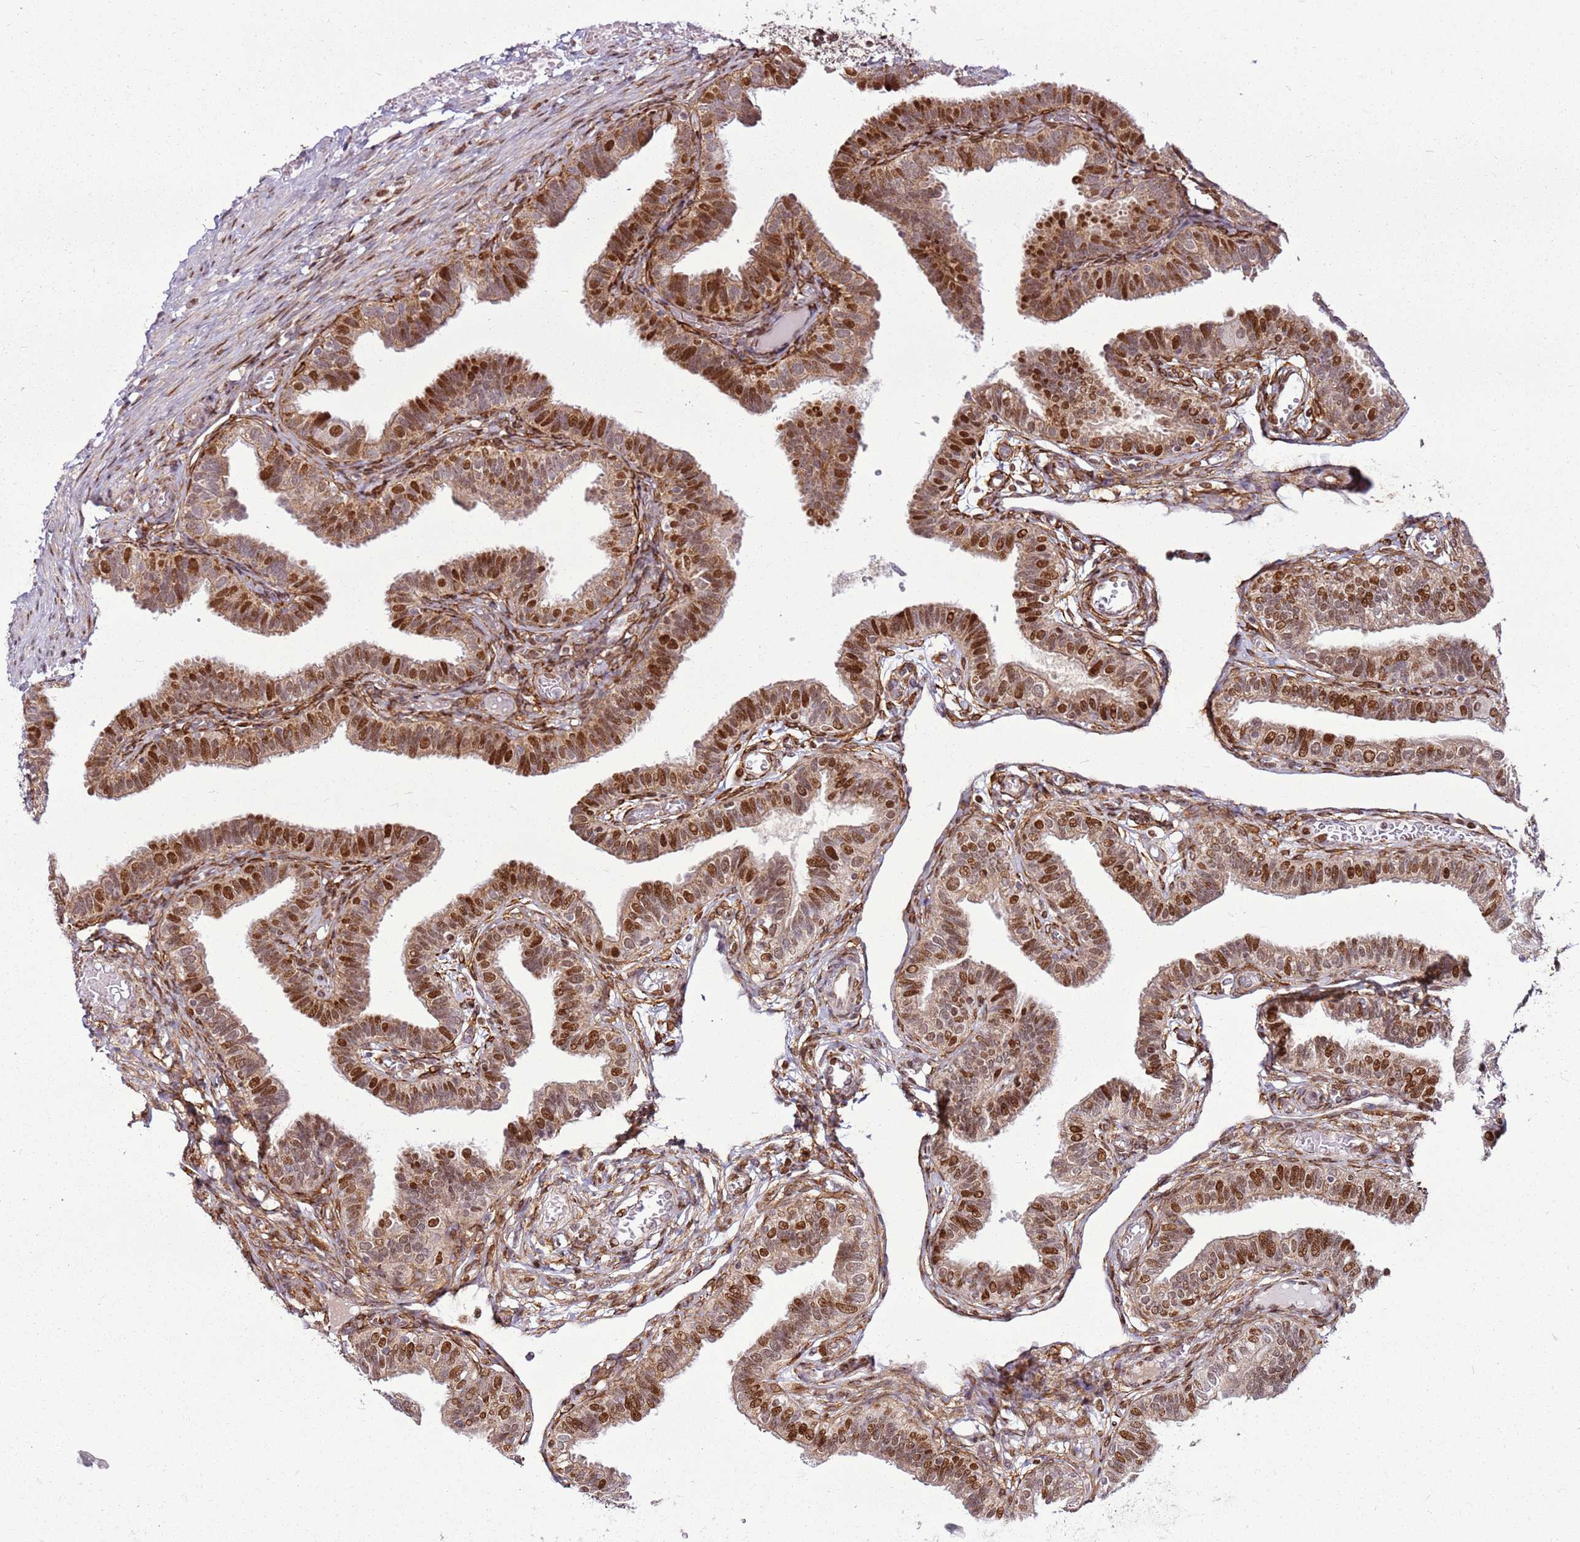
{"staining": {"intensity": "moderate", "quantity": ">75%", "location": "cytoplasmic/membranous,nuclear"}, "tissue": "fallopian tube", "cell_type": "Glandular cells", "image_type": "normal", "snomed": [{"axis": "morphology", "description": "Normal tissue, NOS"}, {"axis": "topography", "description": "Fallopian tube"}], "caption": "Protein expression analysis of benign human fallopian tube reveals moderate cytoplasmic/membranous,nuclear staining in about >75% of glandular cells. The staining was performed using DAB to visualize the protein expression in brown, while the nuclei were stained in blue with hematoxylin (Magnification: 20x).", "gene": "PCTP", "patient": {"sex": "female", "age": 39}}